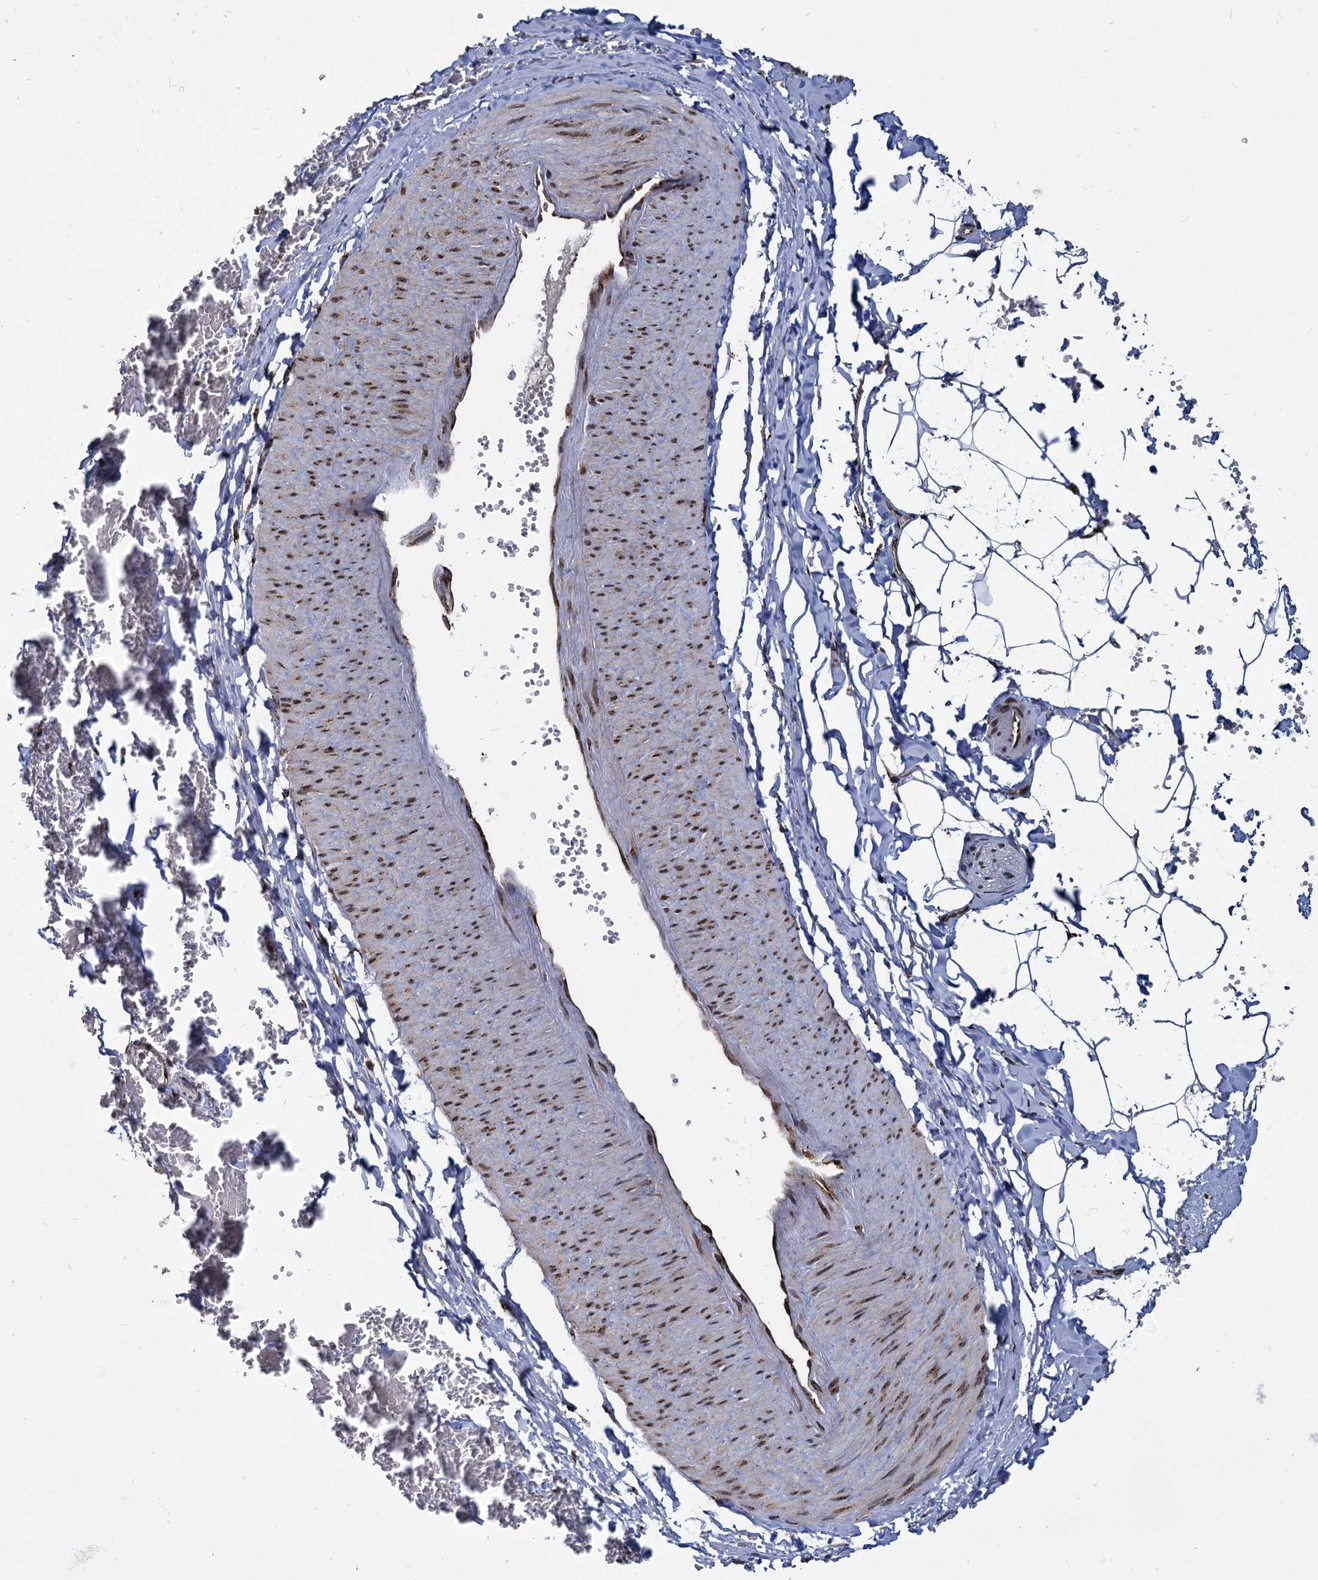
{"staining": {"intensity": "moderate", "quantity": ">75%", "location": "cytoplasmic/membranous,nuclear"}, "tissue": "adipose tissue", "cell_type": "Adipocytes", "image_type": "normal", "snomed": [{"axis": "morphology", "description": "Normal tissue, NOS"}, {"axis": "topography", "description": "Gallbladder"}, {"axis": "topography", "description": "Peripheral nerve tissue"}], "caption": "Adipose tissue stained with DAB immunohistochemistry demonstrates medium levels of moderate cytoplasmic/membranous,nuclear positivity in about >75% of adipocytes. Using DAB (brown) and hematoxylin (blue) stains, captured at high magnification using brightfield microscopy.", "gene": "SAAL1", "patient": {"sex": "male", "age": 38}}